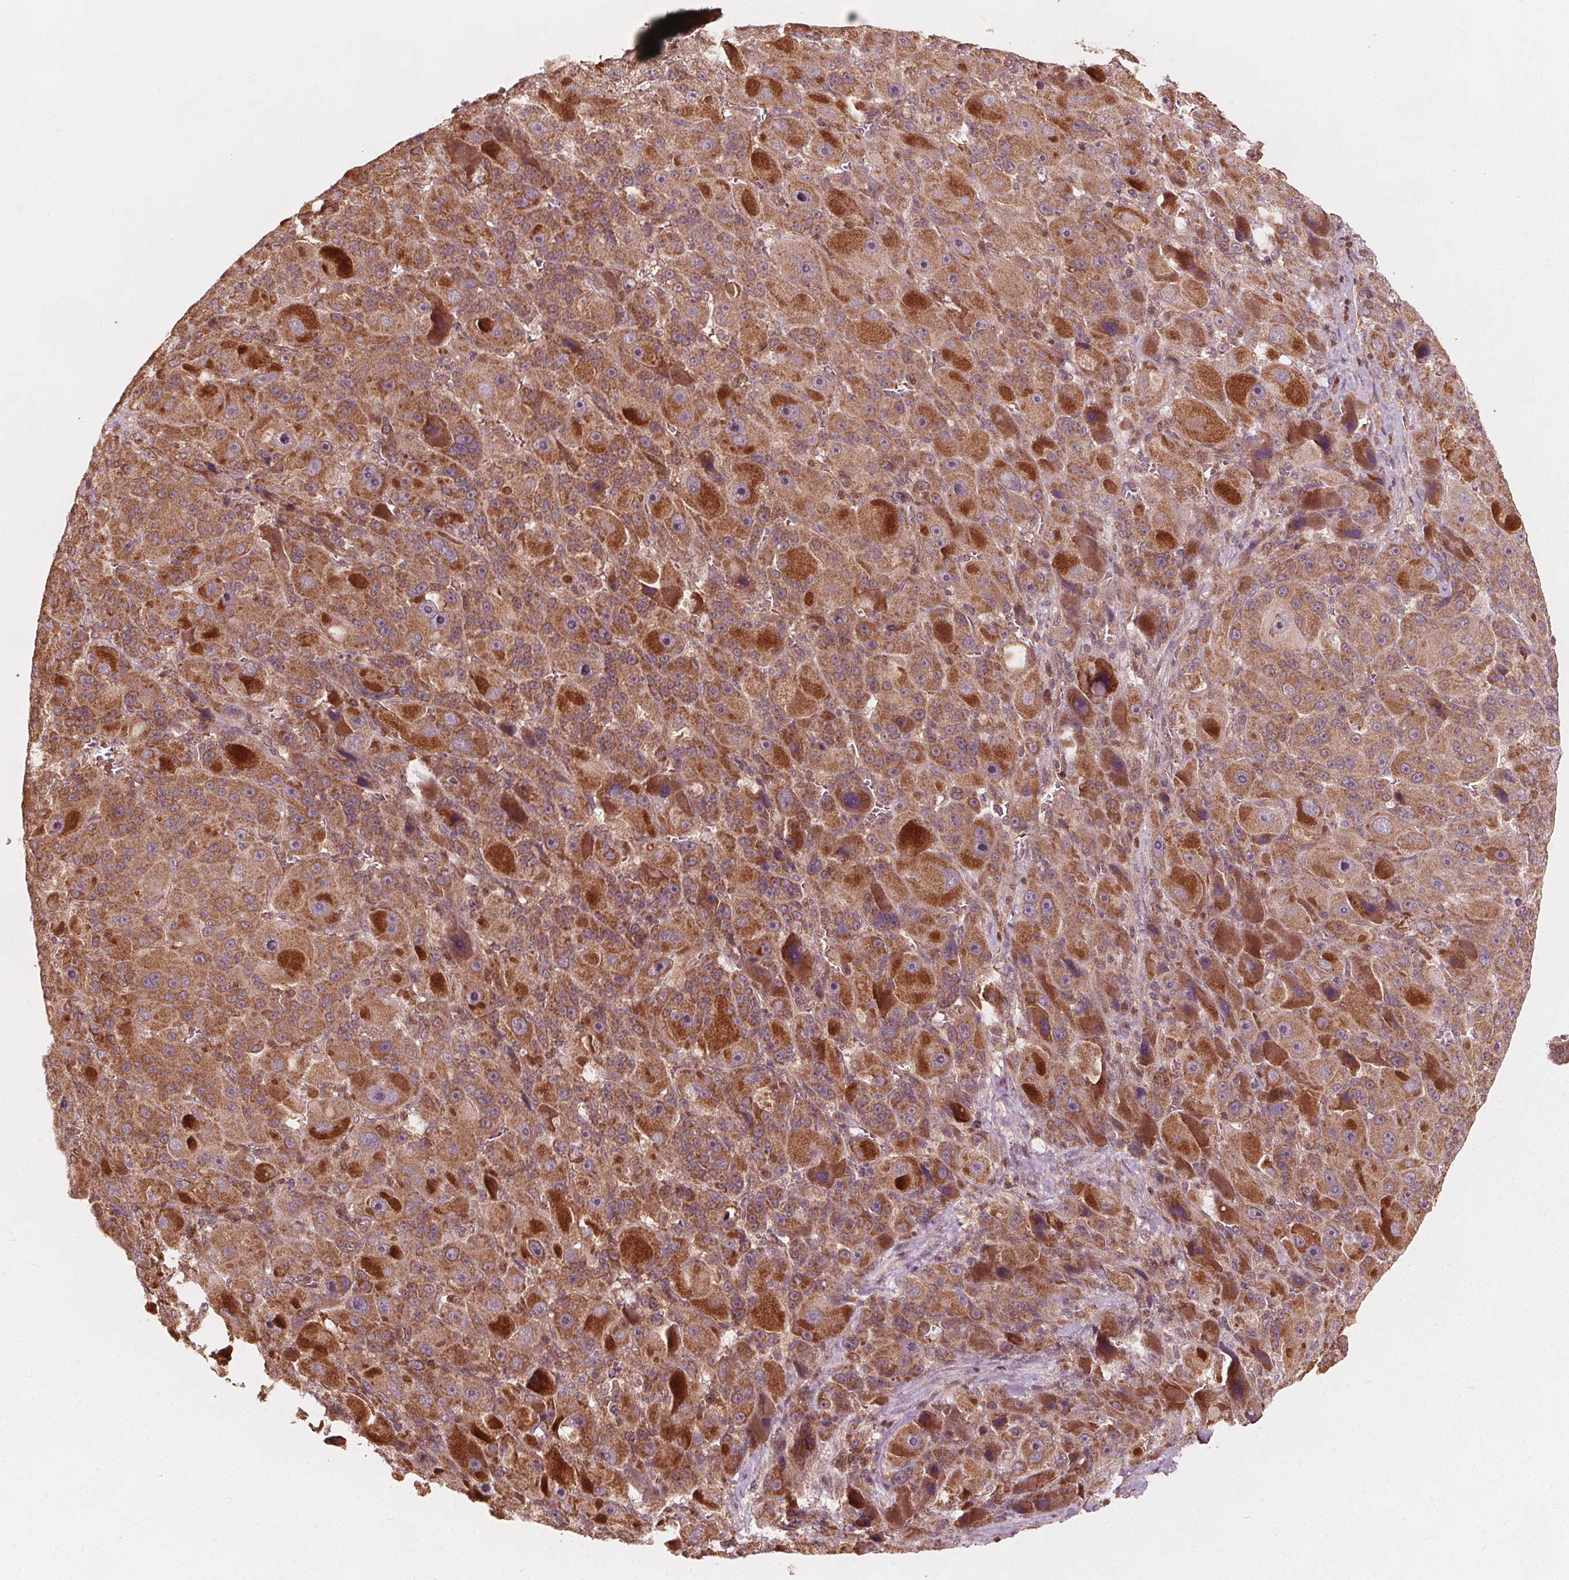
{"staining": {"intensity": "moderate", "quantity": ">75%", "location": "cytoplasmic/membranous"}, "tissue": "liver cancer", "cell_type": "Tumor cells", "image_type": "cancer", "snomed": [{"axis": "morphology", "description": "Carcinoma, Hepatocellular, NOS"}, {"axis": "topography", "description": "Liver"}], "caption": "High-power microscopy captured an IHC image of liver cancer, revealing moderate cytoplasmic/membranous positivity in about >75% of tumor cells.", "gene": "AIP", "patient": {"sex": "male", "age": 76}}